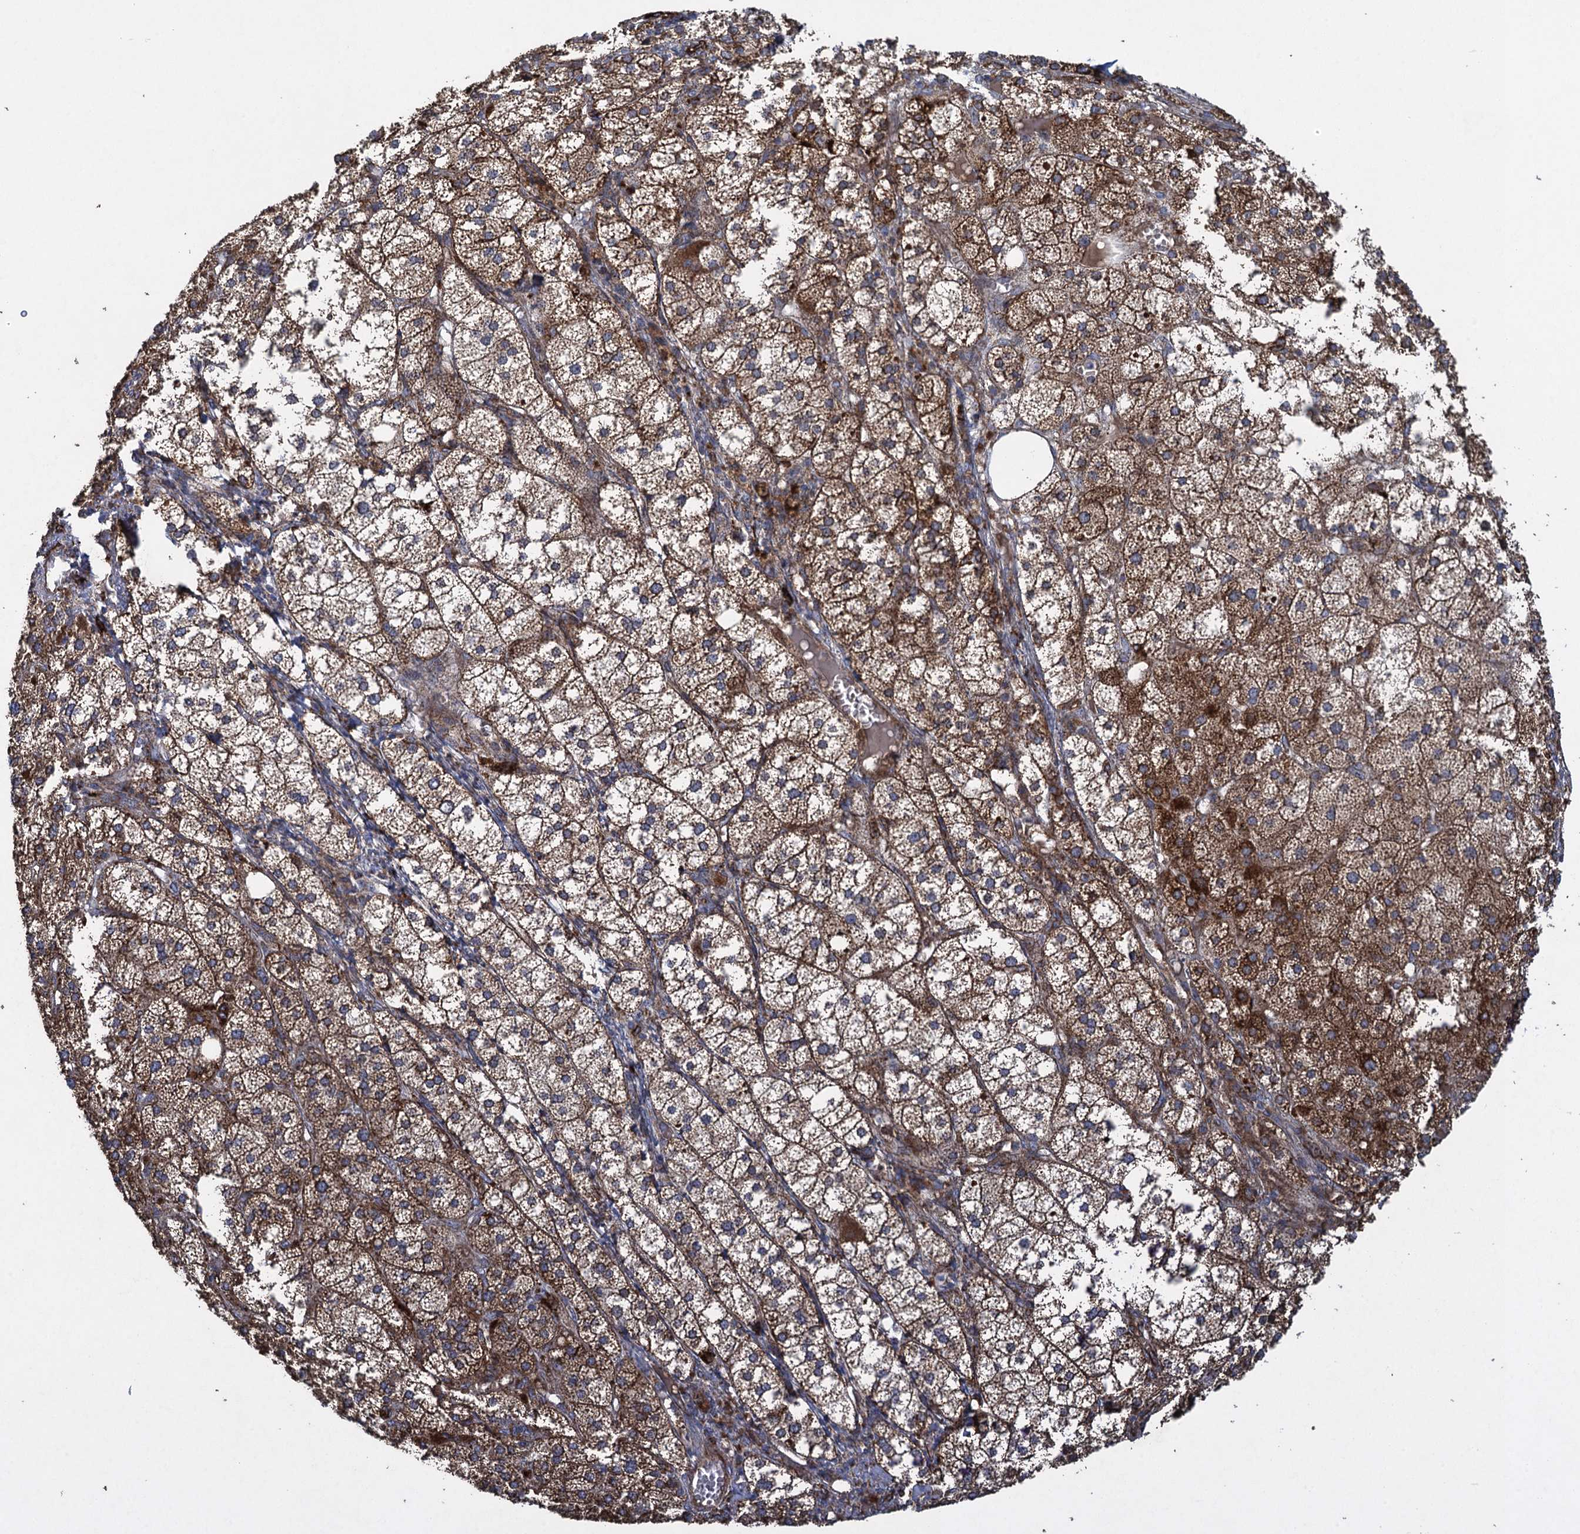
{"staining": {"intensity": "moderate", "quantity": ">75%", "location": "cytoplasmic/membranous"}, "tissue": "adrenal gland", "cell_type": "Glandular cells", "image_type": "normal", "snomed": [{"axis": "morphology", "description": "Normal tissue, NOS"}, {"axis": "topography", "description": "Adrenal gland"}], "caption": "Adrenal gland was stained to show a protein in brown. There is medium levels of moderate cytoplasmic/membranous positivity in approximately >75% of glandular cells. (Brightfield microscopy of DAB IHC at high magnification).", "gene": "TXNDC11", "patient": {"sex": "female", "age": 61}}